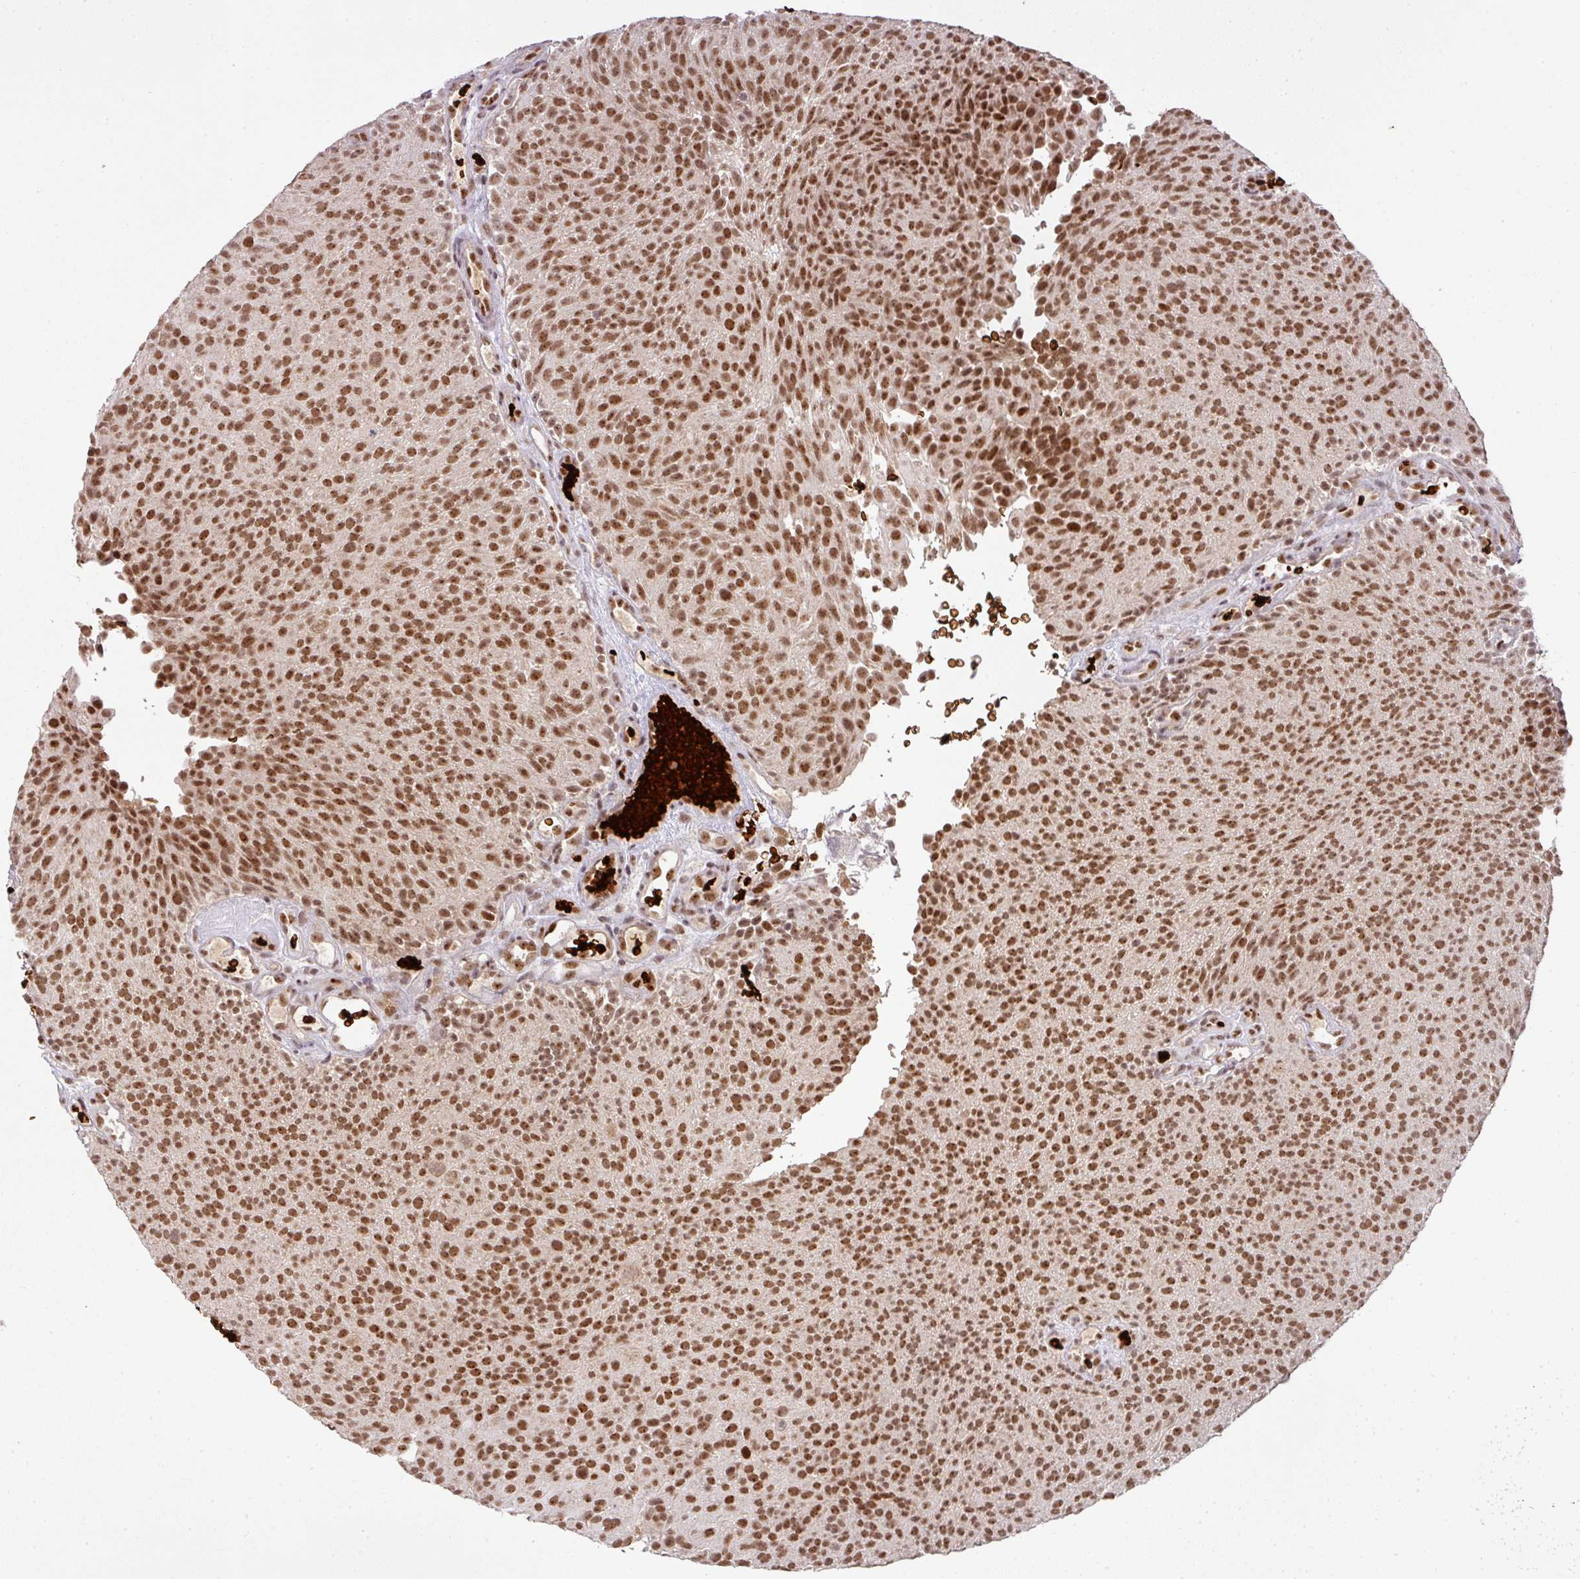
{"staining": {"intensity": "moderate", "quantity": ">75%", "location": "nuclear"}, "tissue": "urothelial cancer", "cell_type": "Tumor cells", "image_type": "cancer", "snomed": [{"axis": "morphology", "description": "Urothelial carcinoma, Low grade"}, {"axis": "topography", "description": "Urinary bladder"}], "caption": "This histopathology image demonstrates immunohistochemistry staining of low-grade urothelial carcinoma, with medium moderate nuclear positivity in approximately >75% of tumor cells.", "gene": "NEIL1", "patient": {"sex": "male", "age": 78}}